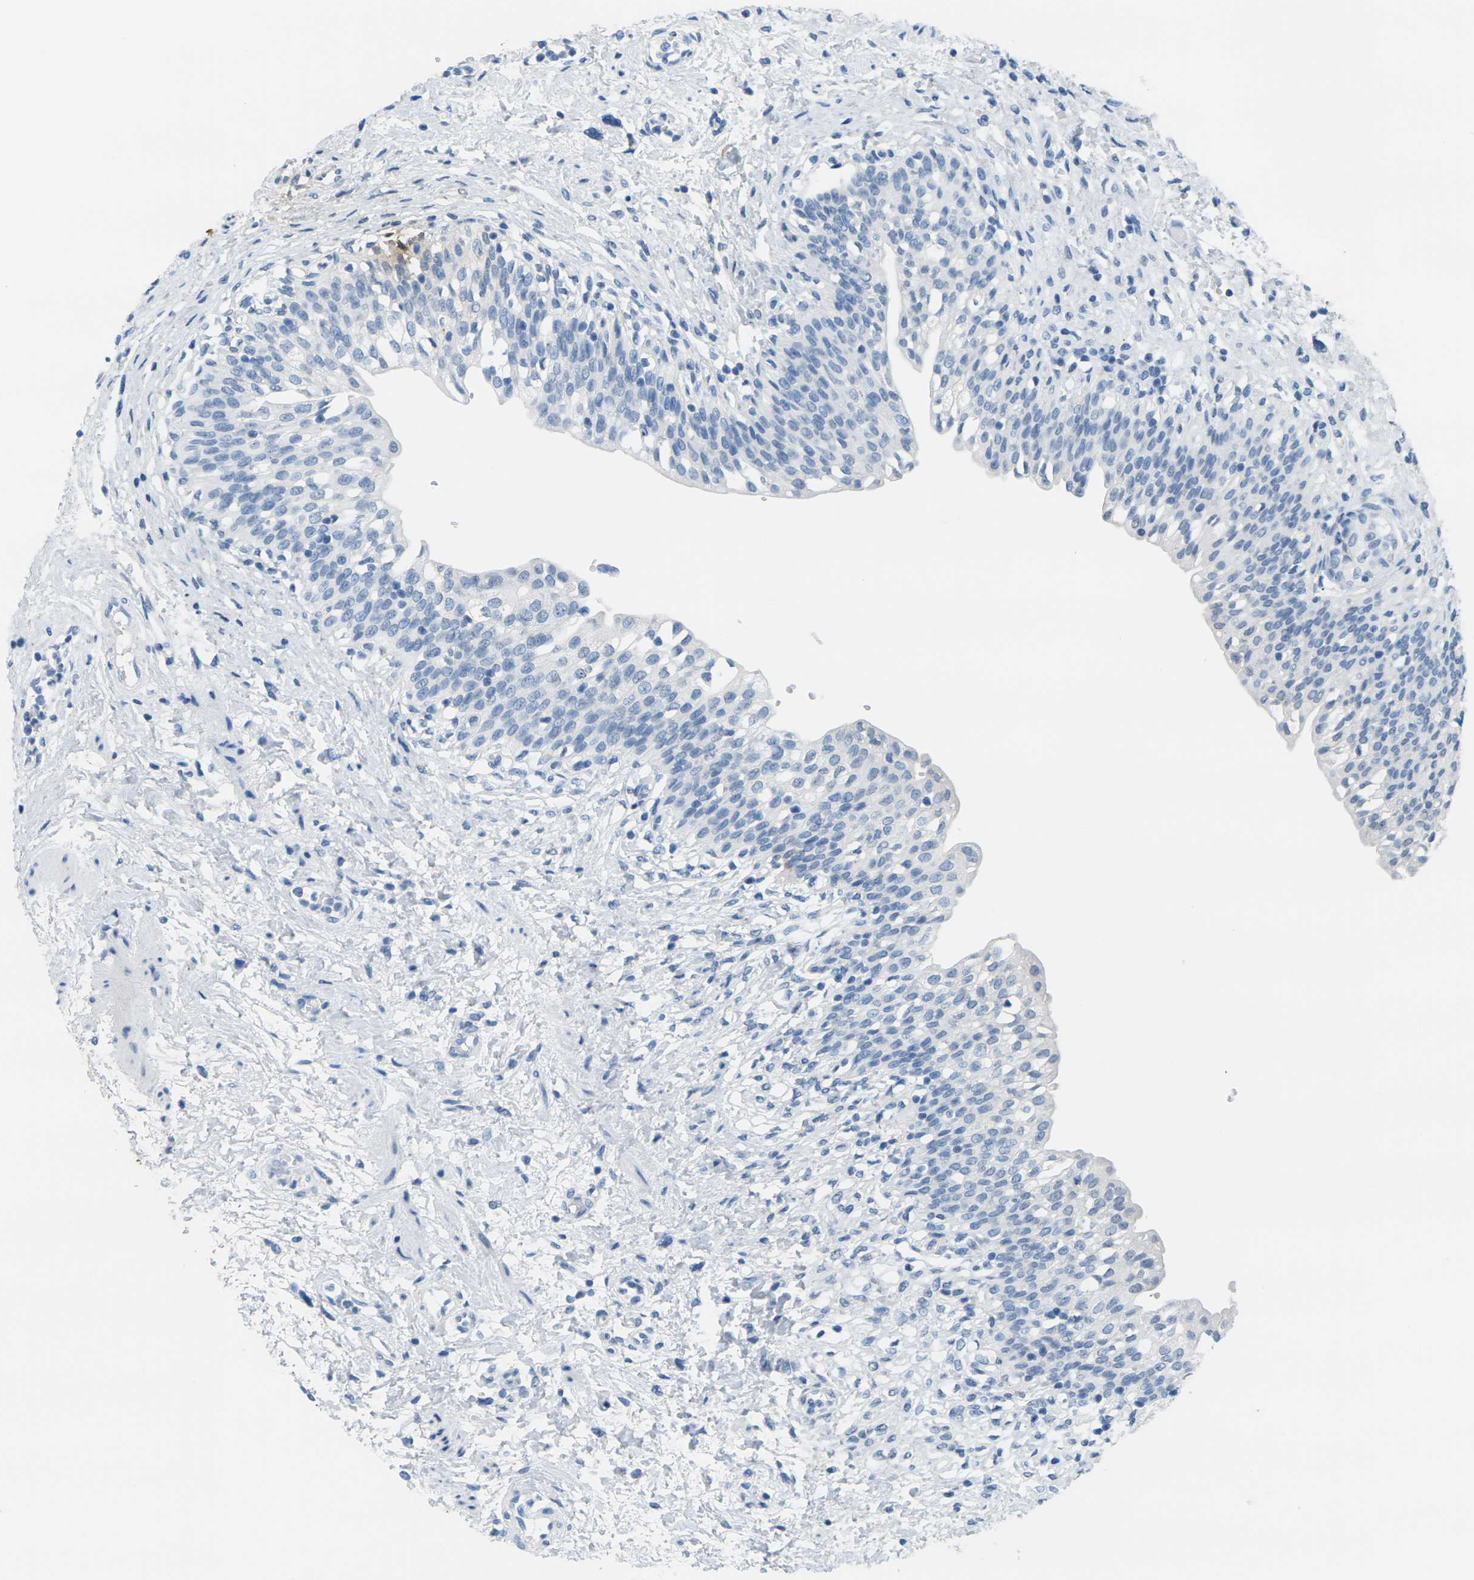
{"staining": {"intensity": "negative", "quantity": "none", "location": "none"}, "tissue": "urinary bladder", "cell_type": "Urothelial cells", "image_type": "normal", "snomed": [{"axis": "morphology", "description": "Normal tissue, NOS"}, {"axis": "topography", "description": "Urinary bladder"}], "caption": "This histopathology image is of benign urinary bladder stained with IHC to label a protein in brown with the nuclei are counter-stained blue. There is no positivity in urothelial cells. (DAB (3,3'-diaminobenzidine) immunohistochemistry (IHC), high magnification).", "gene": "CTAG1A", "patient": {"sex": "male", "age": 55}}